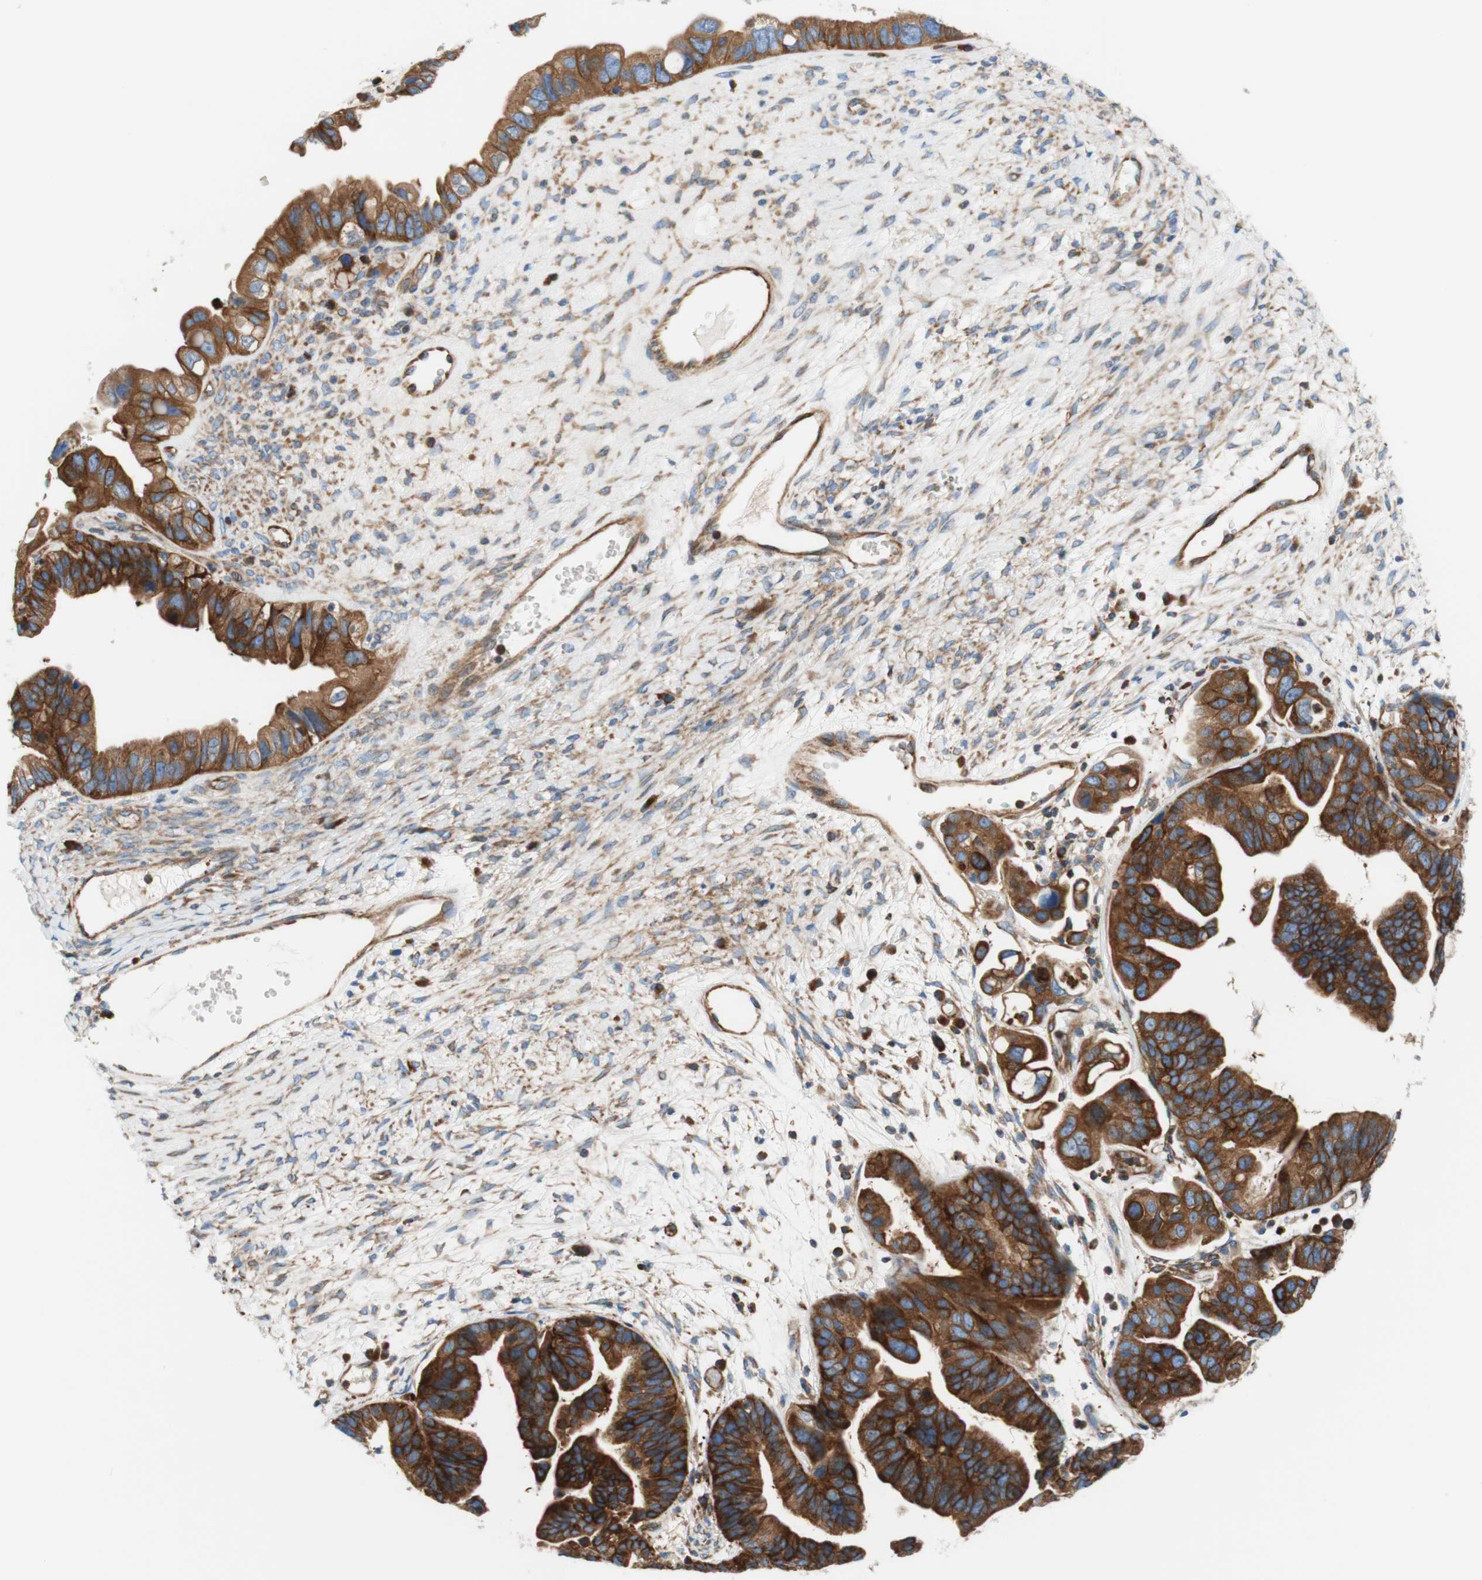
{"staining": {"intensity": "moderate", "quantity": ">75%", "location": "cytoplasmic/membranous"}, "tissue": "ovarian cancer", "cell_type": "Tumor cells", "image_type": "cancer", "snomed": [{"axis": "morphology", "description": "Cystadenocarcinoma, serous, NOS"}, {"axis": "topography", "description": "Ovary"}], "caption": "A medium amount of moderate cytoplasmic/membranous expression is appreciated in approximately >75% of tumor cells in ovarian cancer (serous cystadenocarcinoma) tissue.", "gene": "STOM", "patient": {"sex": "female", "age": 56}}